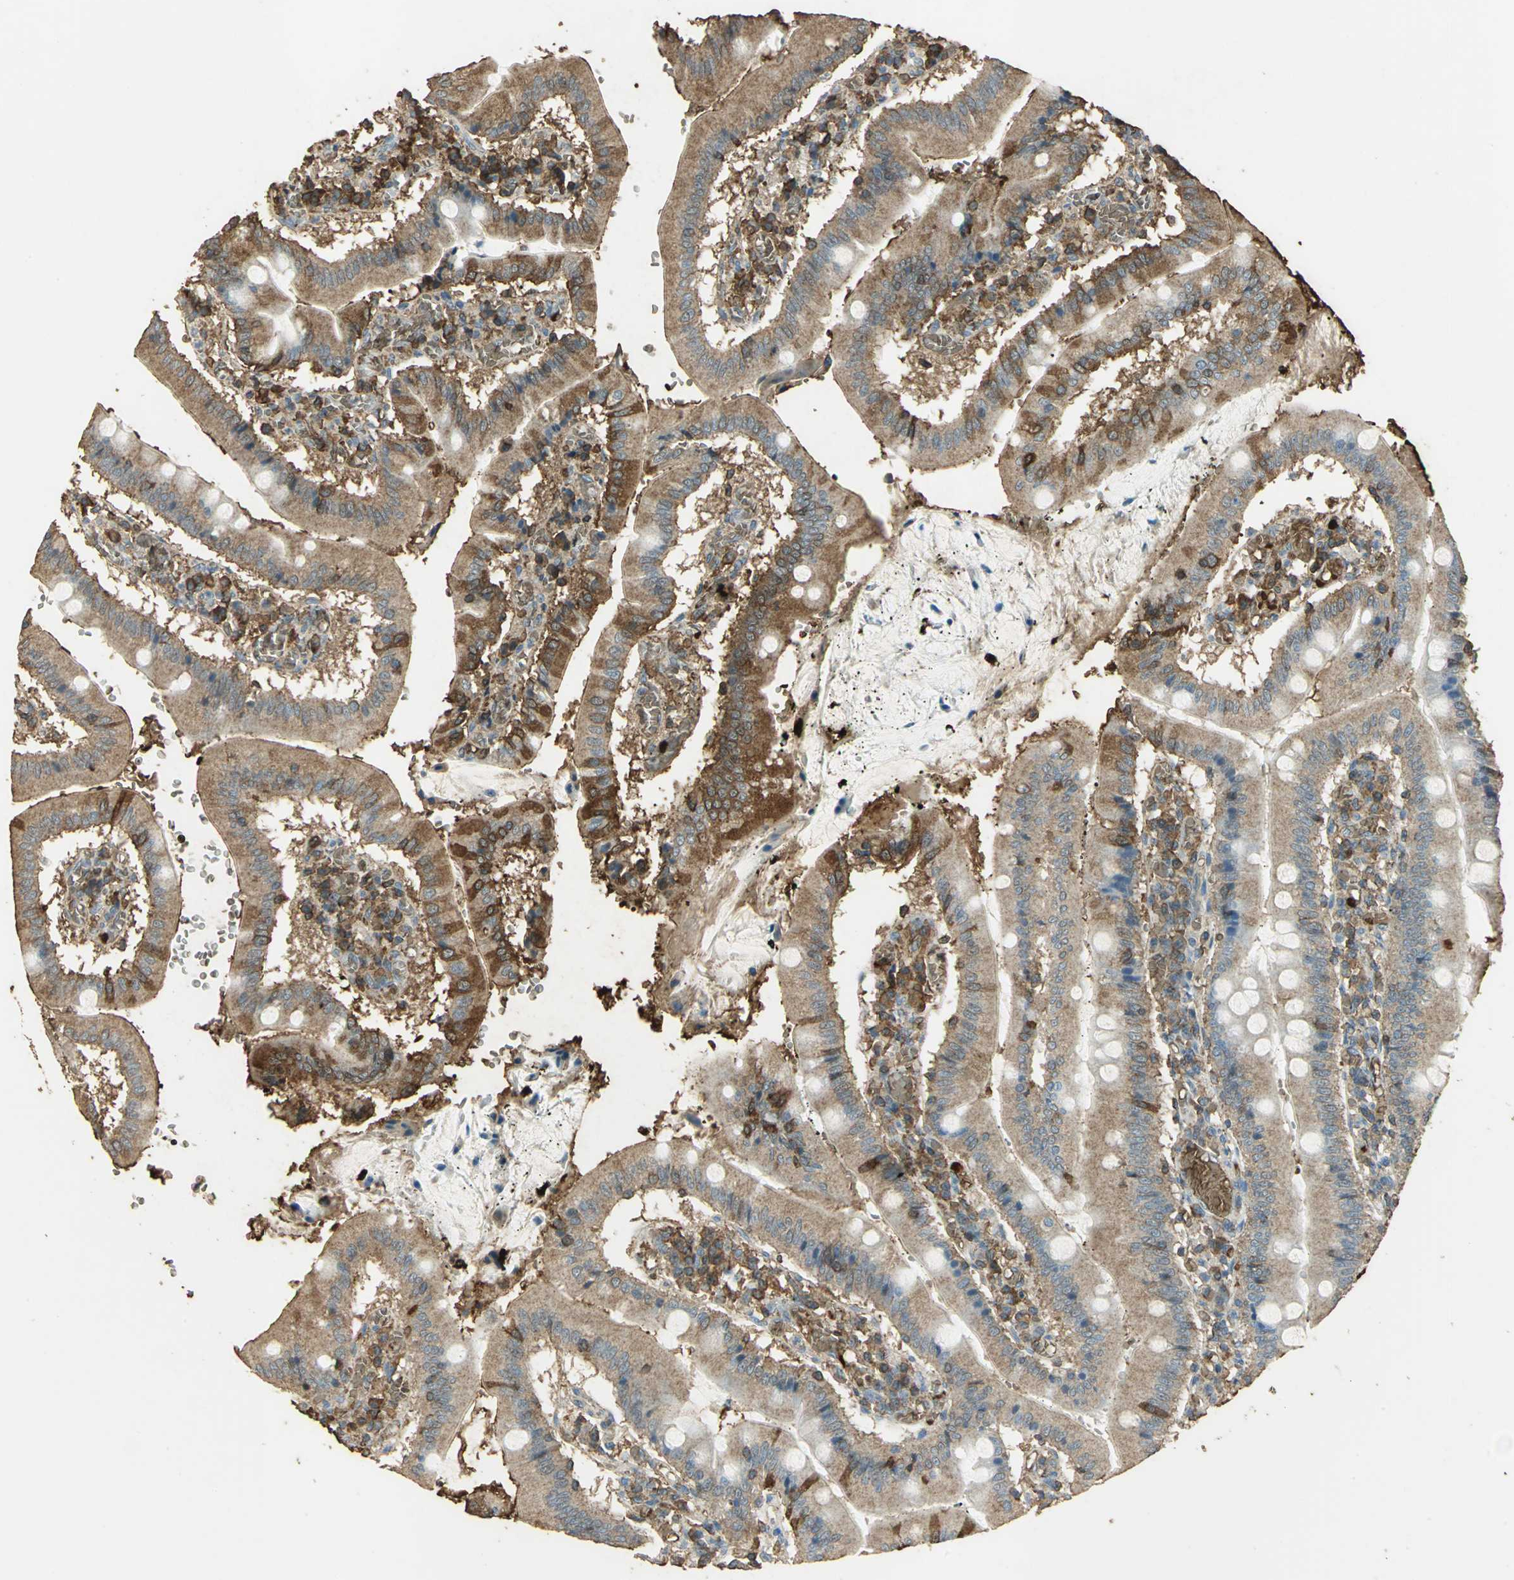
{"staining": {"intensity": "moderate", "quantity": ">75%", "location": "cytoplasmic/membranous"}, "tissue": "small intestine", "cell_type": "Glandular cells", "image_type": "normal", "snomed": [{"axis": "morphology", "description": "Normal tissue, NOS"}, {"axis": "topography", "description": "Small intestine"}], "caption": "The histopathology image reveals immunohistochemical staining of unremarkable small intestine. There is moderate cytoplasmic/membranous positivity is seen in approximately >75% of glandular cells.", "gene": "TRAPPC2", "patient": {"sex": "male", "age": 71}}